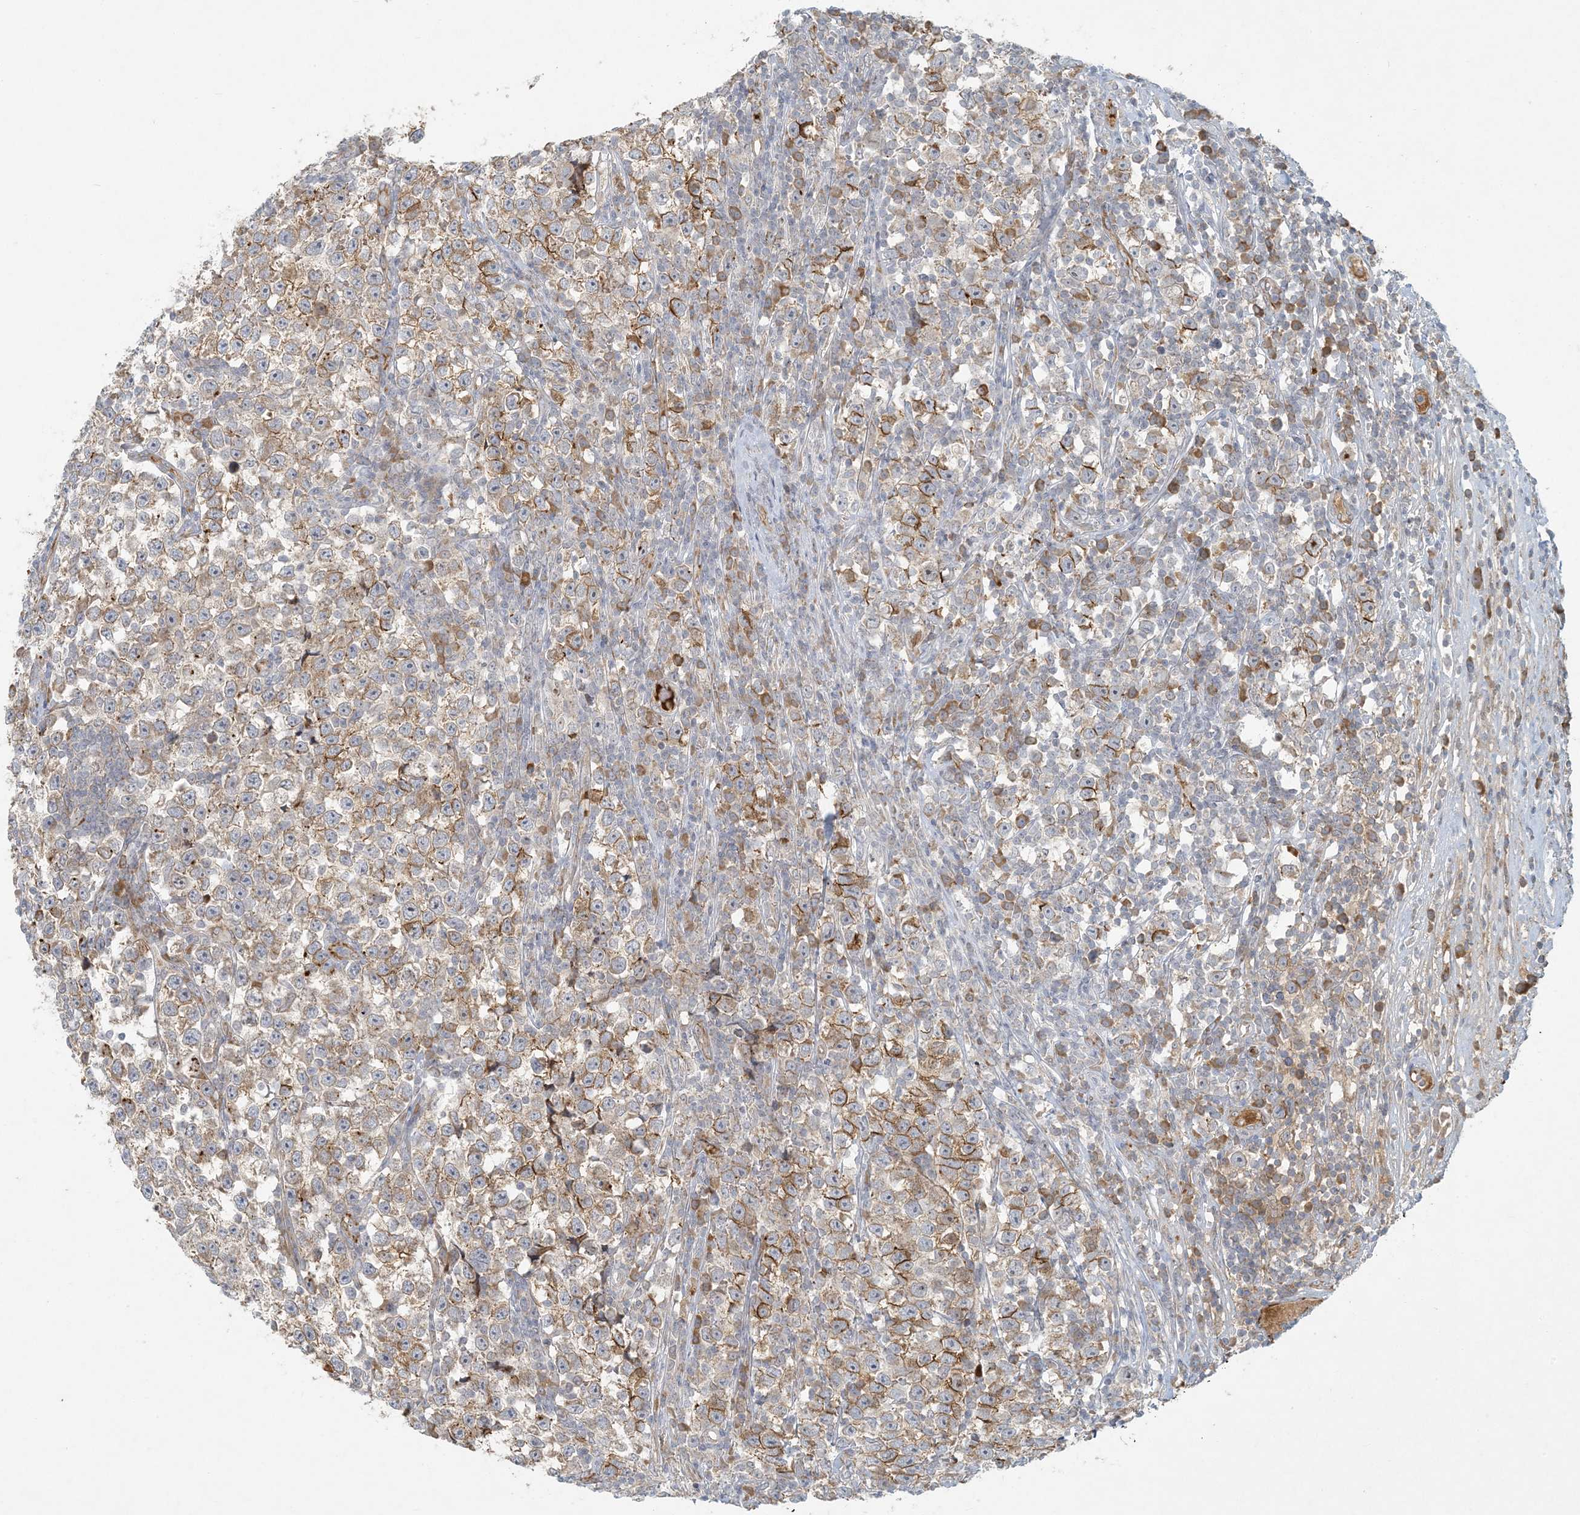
{"staining": {"intensity": "moderate", "quantity": ">75%", "location": "cytoplasmic/membranous"}, "tissue": "testis cancer", "cell_type": "Tumor cells", "image_type": "cancer", "snomed": [{"axis": "morphology", "description": "Normal tissue, NOS"}, {"axis": "morphology", "description": "Seminoma, NOS"}, {"axis": "topography", "description": "Testis"}], "caption": "This image demonstrates IHC staining of human testis seminoma, with medium moderate cytoplasmic/membranous positivity in approximately >75% of tumor cells.", "gene": "HACL1", "patient": {"sex": "male", "age": 43}}